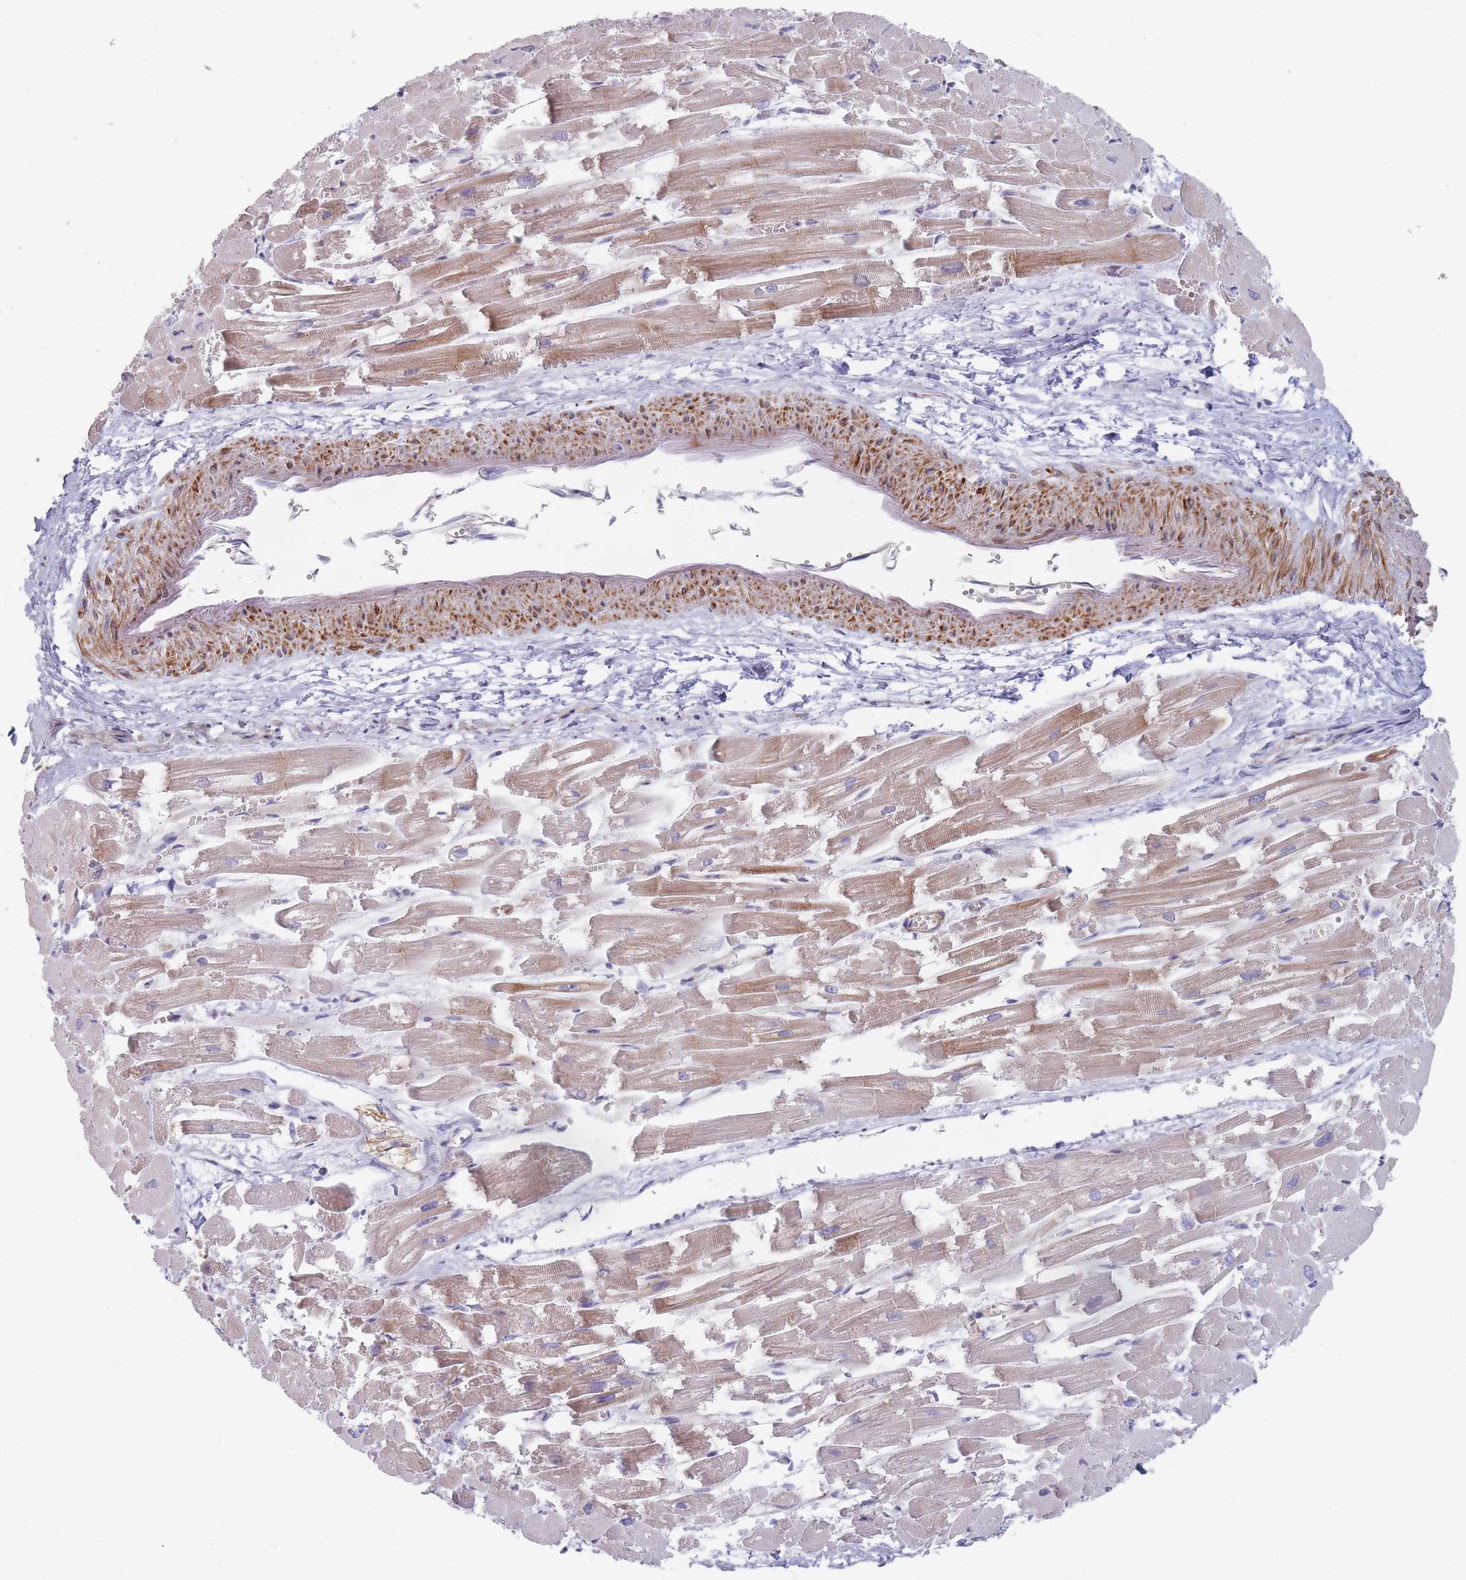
{"staining": {"intensity": "moderate", "quantity": "25%-75%", "location": "cytoplasmic/membranous"}, "tissue": "heart muscle", "cell_type": "Cardiomyocytes", "image_type": "normal", "snomed": [{"axis": "morphology", "description": "Normal tissue, NOS"}, {"axis": "topography", "description": "Heart"}], "caption": "Approximately 25%-75% of cardiomyocytes in benign human heart muscle show moderate cytoplasmic/membranous protein staining as visualized by brown immunohistochemical staining.", "gene": "ERBIN", "patient": {"sex": "male", "age": 54}}